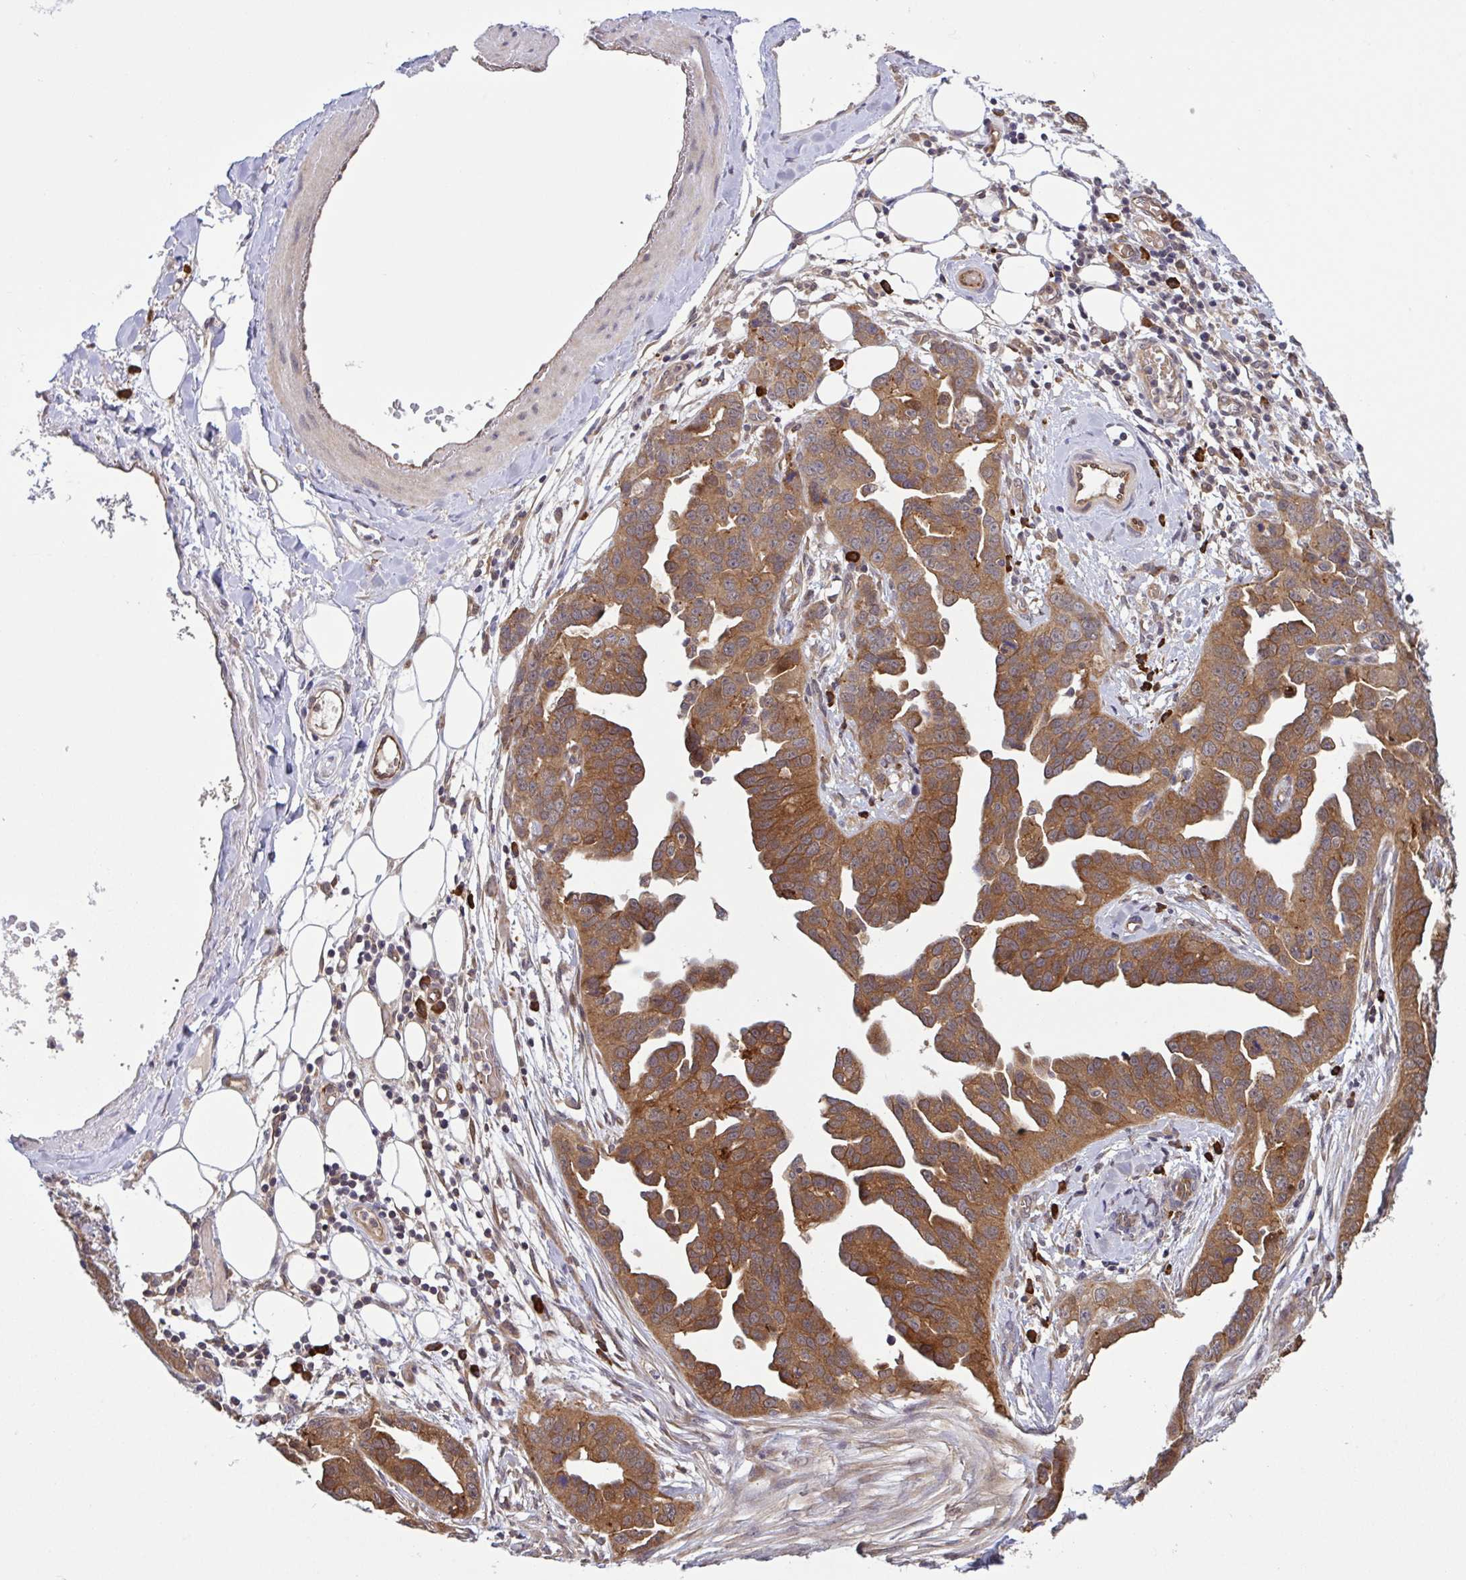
{"staining": {"intensity": "moderate", "quantity": ">75%", "location": "cytoplasmic/membranous"}, "tissue": "ovarian cancer", "cell_type": "Tumor cells", "image_type": "cancer", "snomed": [{"axis": "morphology", "description": "Cystadenocarcinoma, serous, NOS"}, {"axis": "topography", "description": "Ovary"}], "caption": "Ovarian serous cystadenocarcinoma tissue demonstrates moderate cytoplasmic/membranous expression in about >75% of tumor cells, visualized by immunohistochemistry.", "gene": "INTS10", "patient": {"sex": "female", "age": 75}}